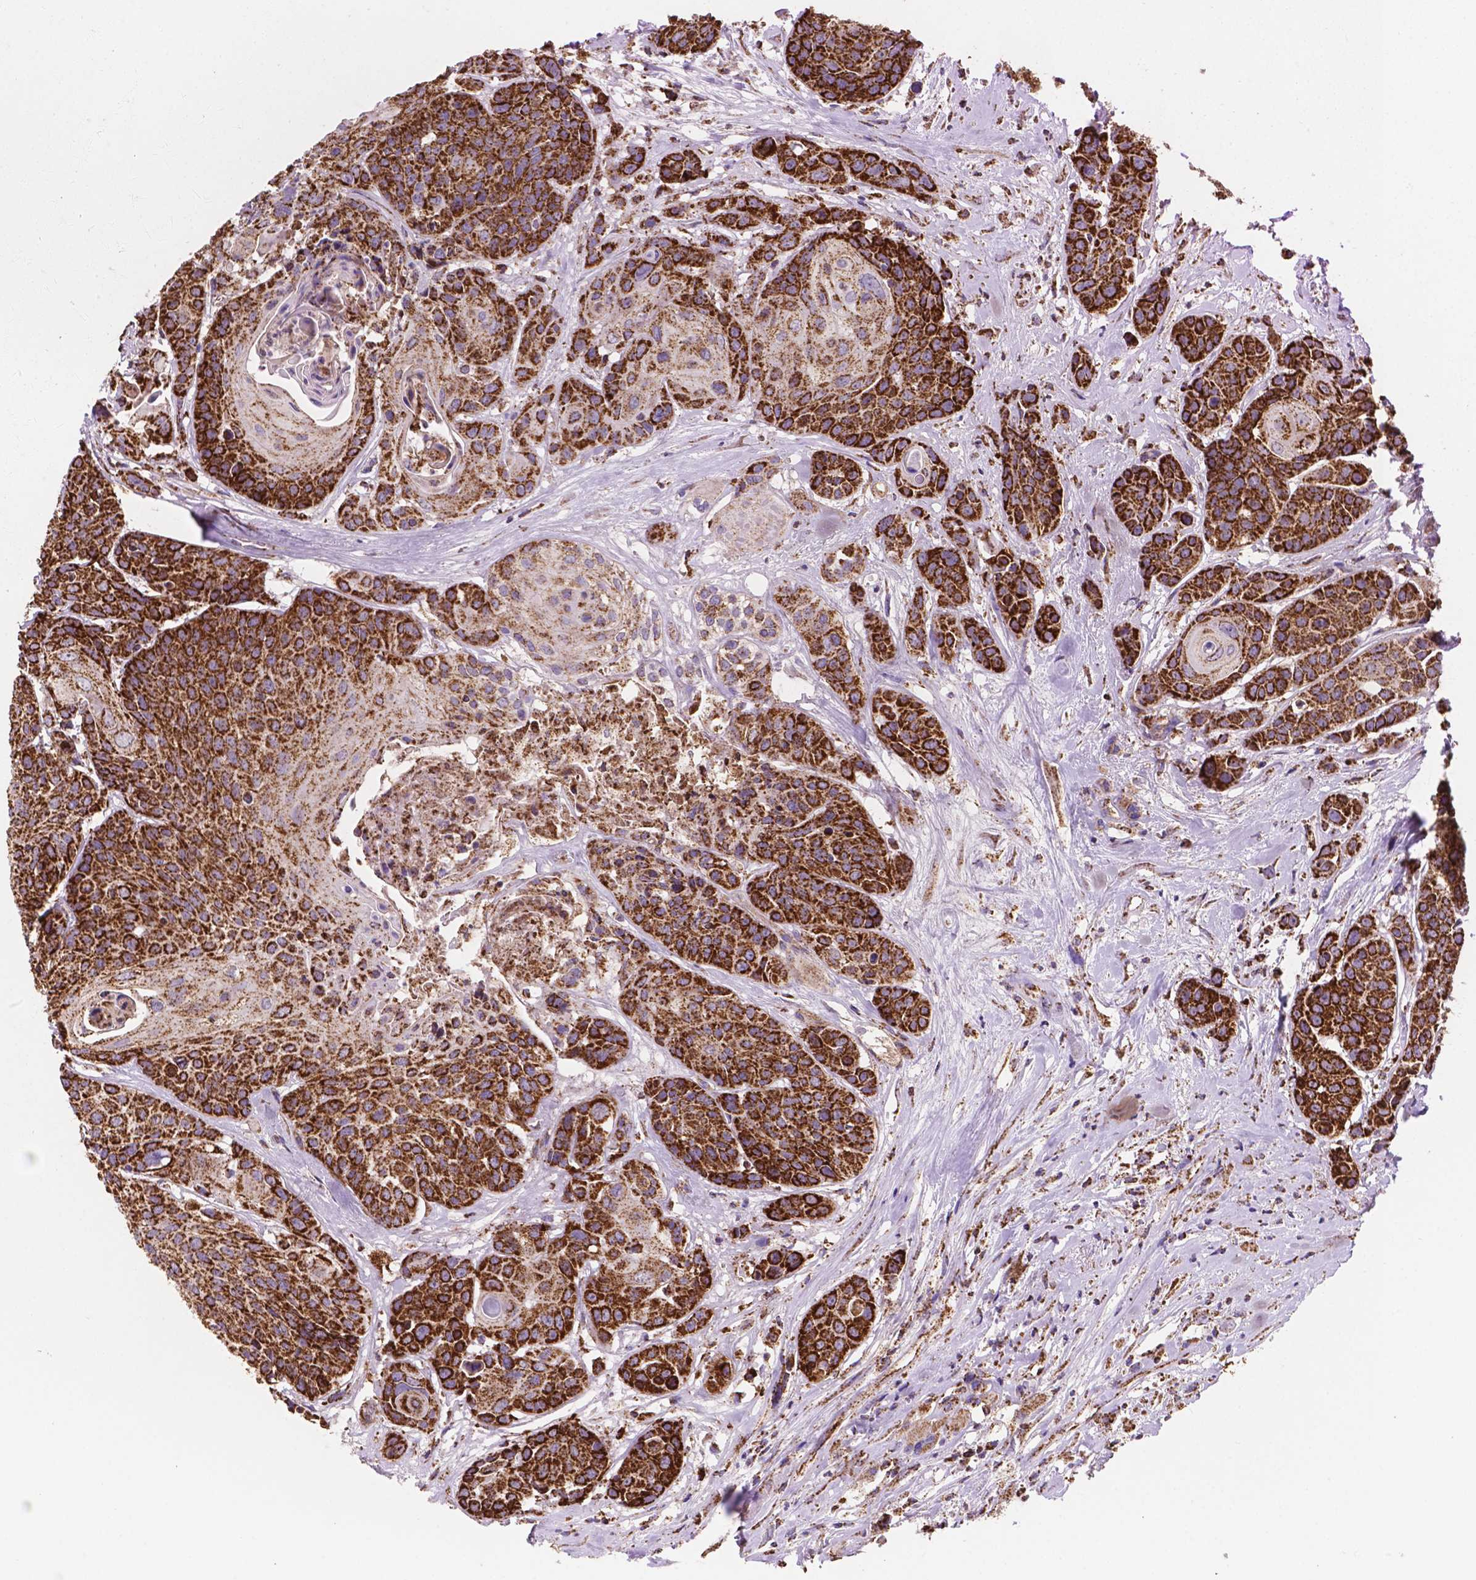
{"staining": {"intensity": "strong", "quantity": ">75%", "location": "cytoplasmic/membranous"}, "tissue": "head and neck cancer", "cell_type": "Tumor cells", "image_type": "cancer", "snomed": [{"axis": "morphology", "description": "Squamous cell carcinoma, NOS"}, {"axis": "topography", "description": "Oral tissue"}, {"axis": "topography", "description": "Head-Neck"}], "caption": "Head and neck squamous cell carcinoma stained for a protein shows strong cytoplasmic/membranous positivity in tumor cells.", "gene": "HSPD1", "patient": {"sex": "male", "age": 56}}